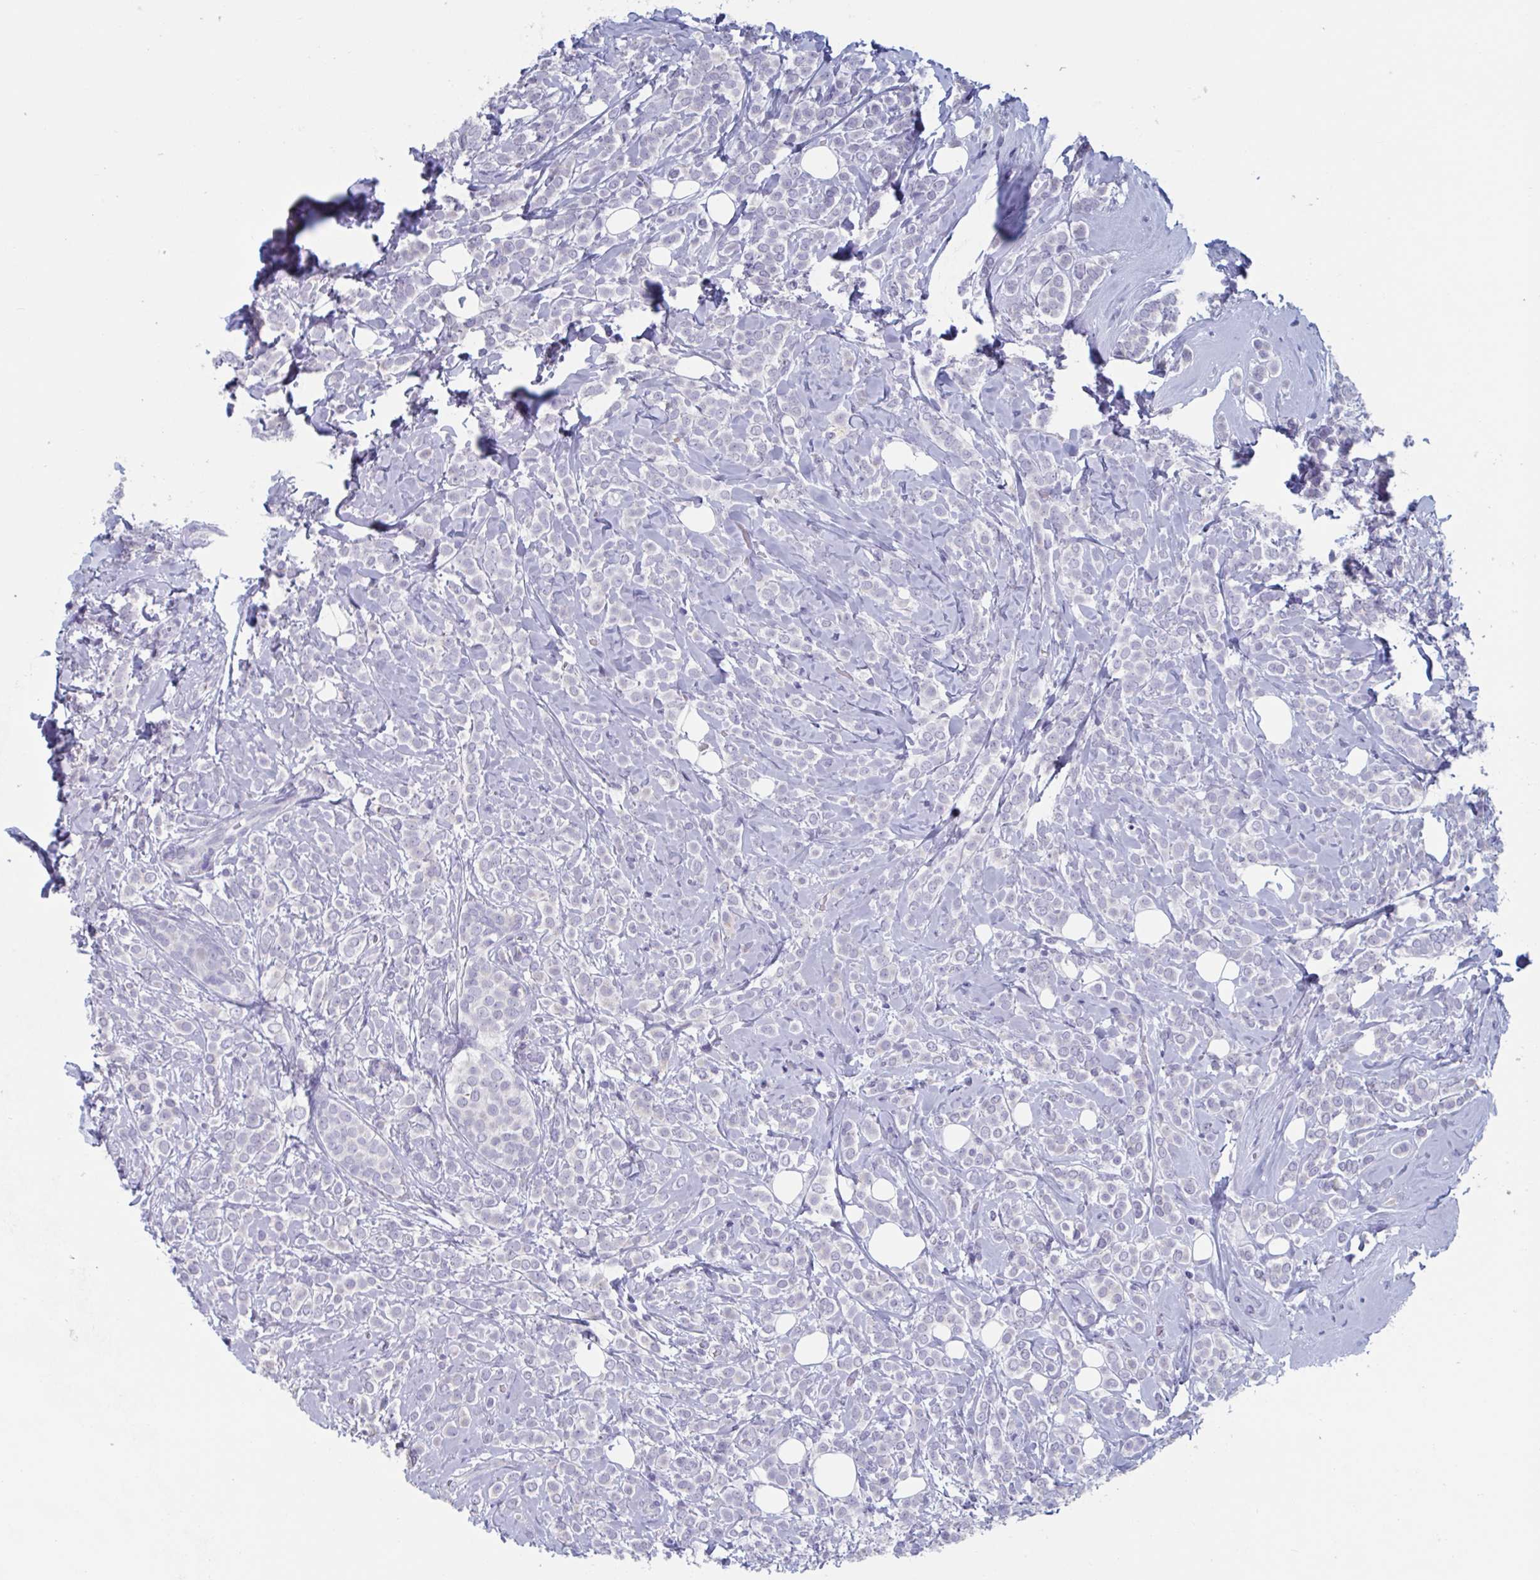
{"staining": {"intensity": "negative", "quantity": "none", "location": "none"}, "tissue": "breast cancer", "cell_type": "Tumor cells", "image_type": "cancer", "snomed": [{"axis": "morphology", "description": "Lobular carcinoma"}, {"axis": "topography", "description": "Breast"}], "caption": "The immunohistochemistry histopathology image has no significant positivity in tumor cells of breast lobular carcinoma tissue. (Immunohistochemistry (ihc), brightfield microscopy, high magnification).", "gene": "NDUFC2", "patient": {"sex": "female", "age": 49}}